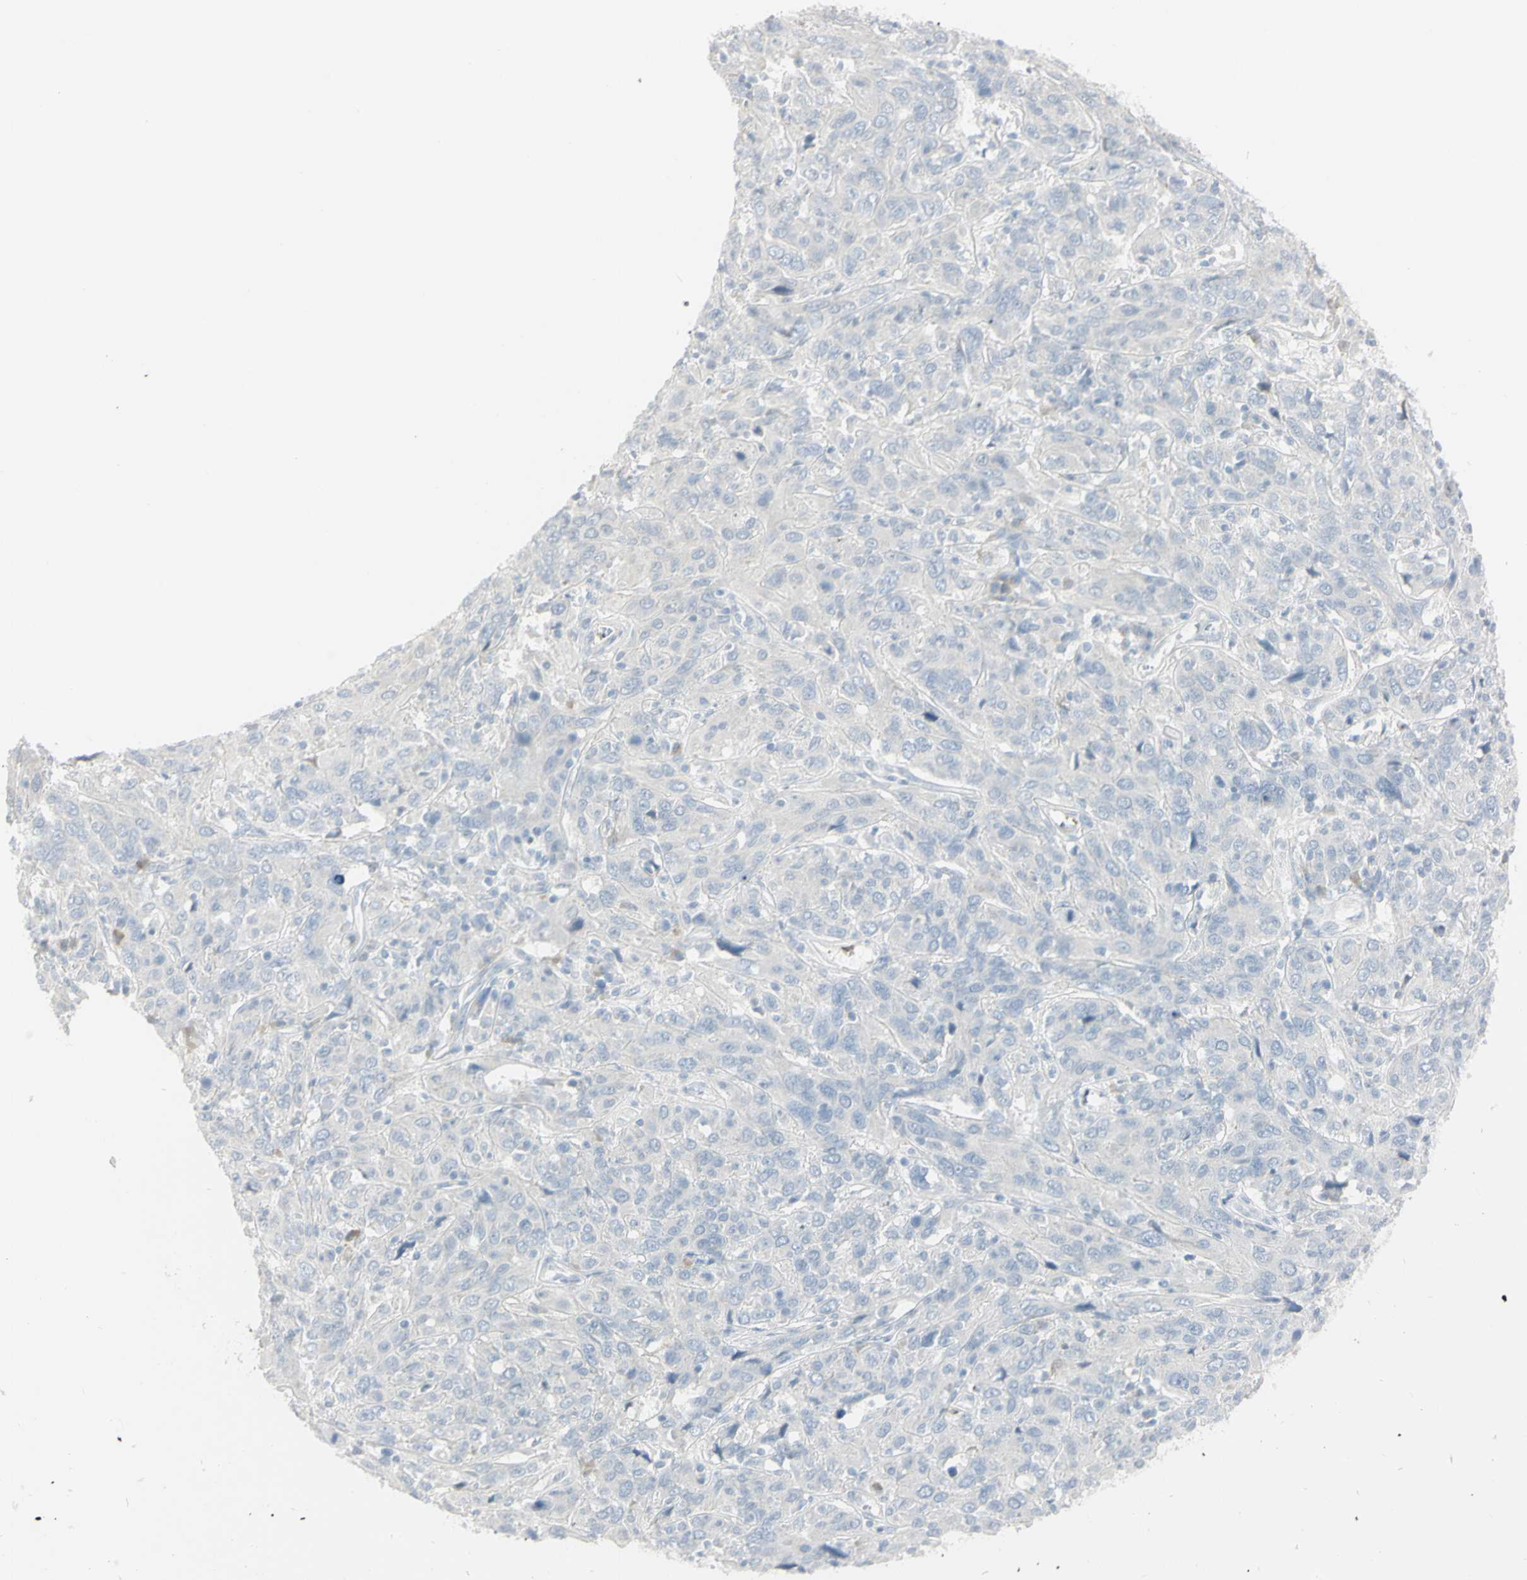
{"staining": {"intensity": "negative", "quantity": "none", "location": "none"}, "tissue": "cervical cancer", "cell_type": "Tumor cells", "image_type": "cancer", "snomed": [{"axis": "morphology", "description": "Squamous cell carcinoma, NOS"}, {"axis": "topography", "description": "Cervix"}], "caption": "A high-resolution image shows immunohistochemistry (IHC) staining of squamous cell carcinoma (cervical), which displays no significant positivity in tumor cells. Brightfield microscopy of IHC stained with DAB (3,3'-diaminobenzidine) (brown) and hematoxylin (blue), captured at high magnification.", "gene": "PIP", "patient": {"sex": "female", "age": 46}}